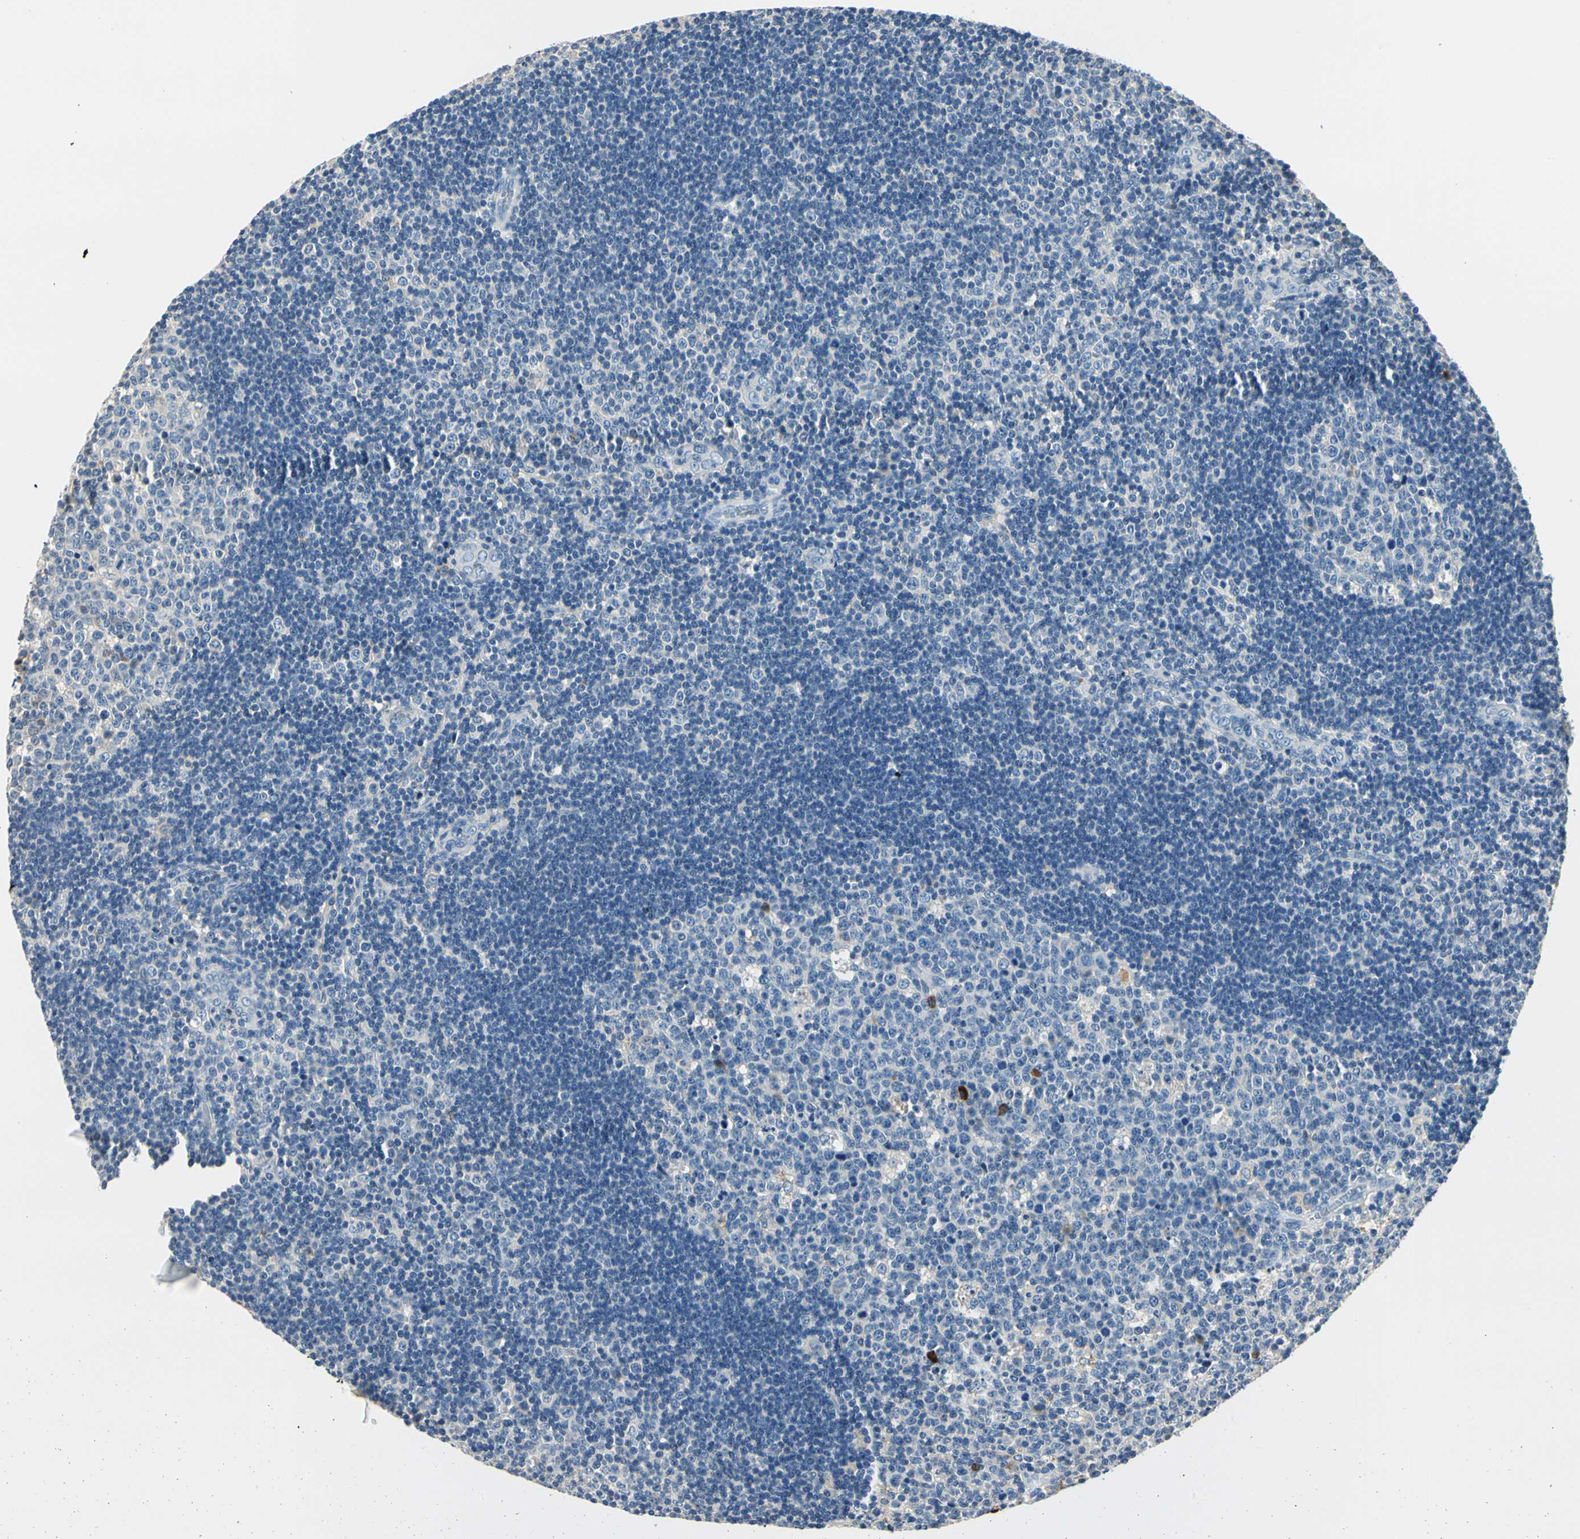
{"staining": {"intensity": "negative", "quantity": "none", "location": "none"}, "tissue": "lymph node", "cell_type": "Germinal center cells", "image_type": "normal", "snomed": [{"axis": "morphology", "description": "Normal tissue, NOS"}, {"axis": "topography", "description": "Lymph node"}, {"axis": "topography", "description": "Salivary gland"}], "caption": "Human lymph node stained for a protein using IHC demonstrates no staining in germinal center cells.", "gene": "TGFBR3", "patient": {"sex": "male", "age": 8}}